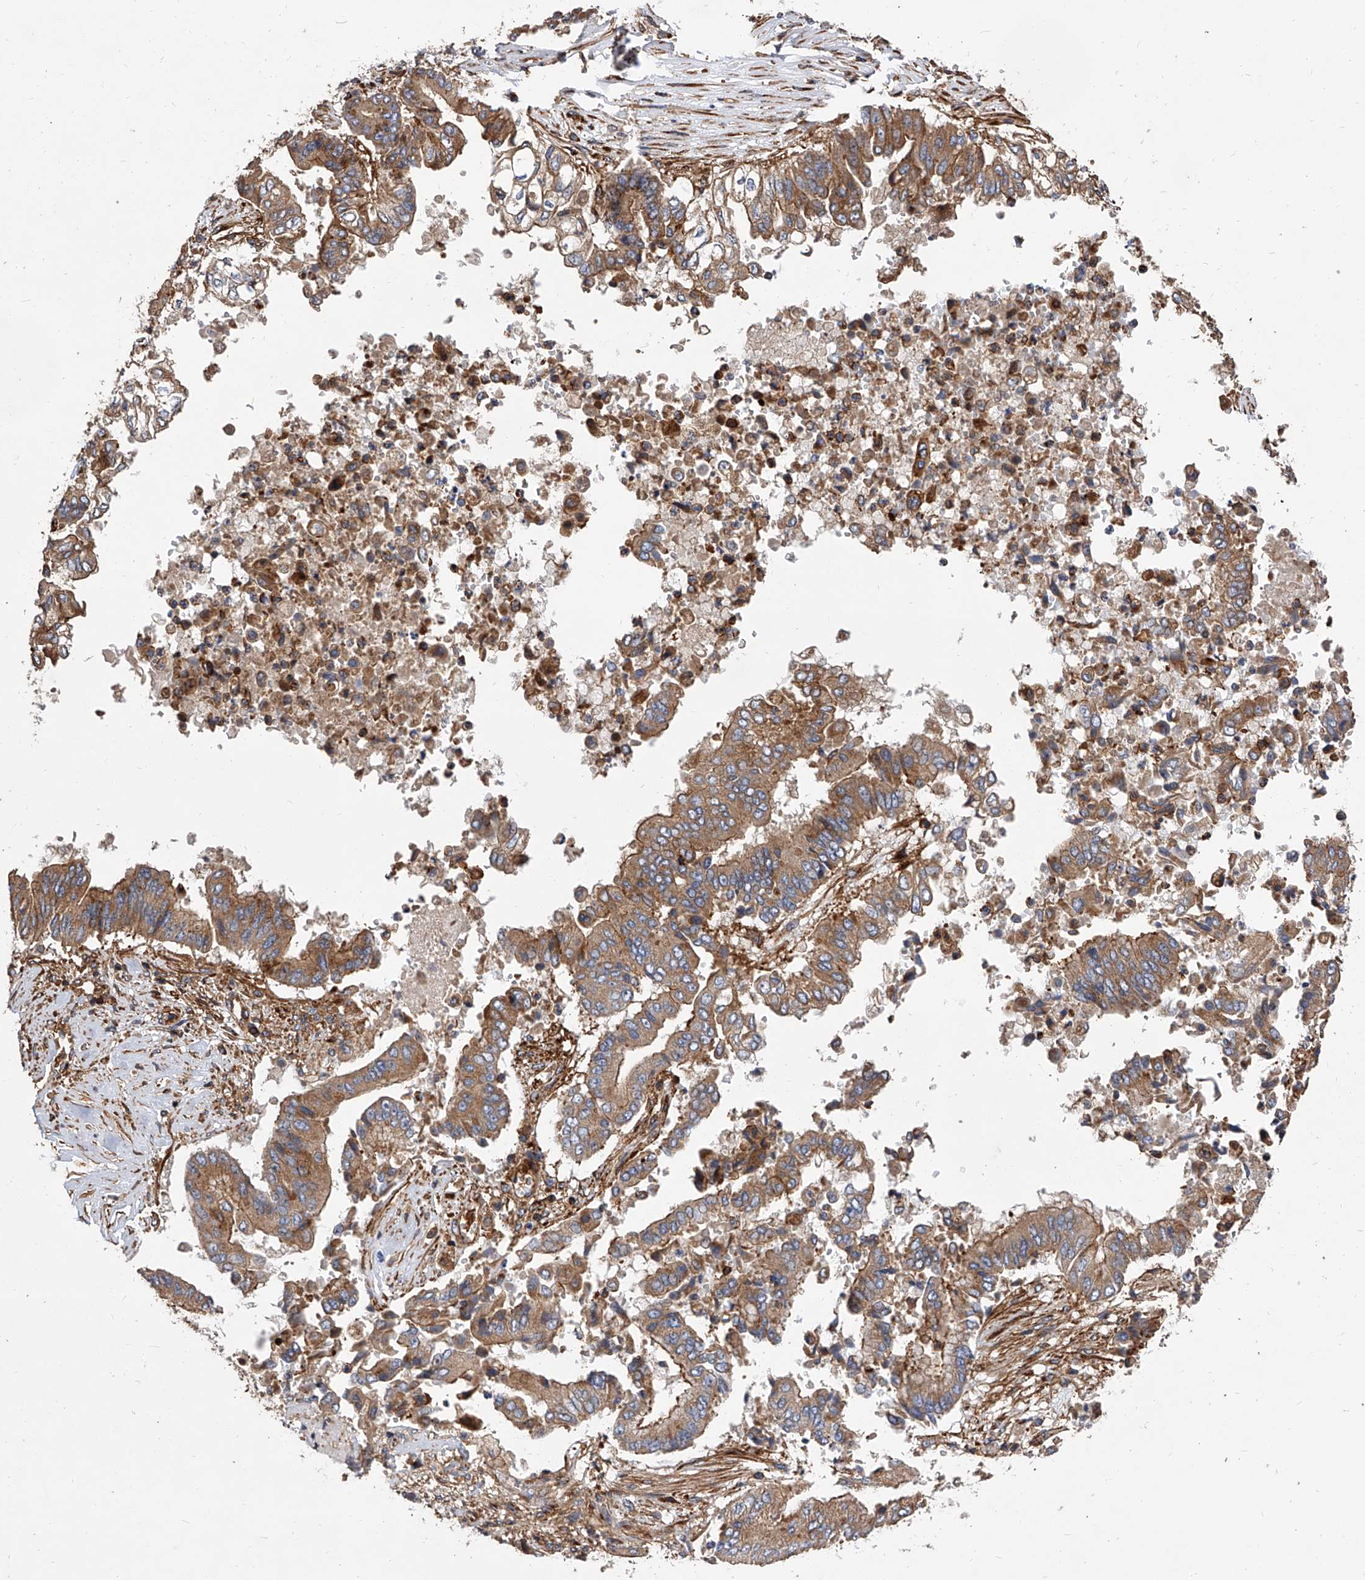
{"staining": {"intensity": "moderate", "quantity": ">75%", "location": "cytoplasmic/membranous"}, "tissue": "pancreatic cancer", "cell_type": "Tumor cells", "image_type": "cancer", "snomed": [{"axis": "morphology", "description": "Adenocarcinoma, NOS"}, {"axis": "topography", "description": "Pancreas"}], "caption": "Approximately >75% of tumor cells in pancreatic cancer demonstrate moderate cytoplasmic/membranous protein positivity as visualized by brown immunohistochemical staining.", "gene": "PISD", "patient": {"sex": "female", "age": 77}}